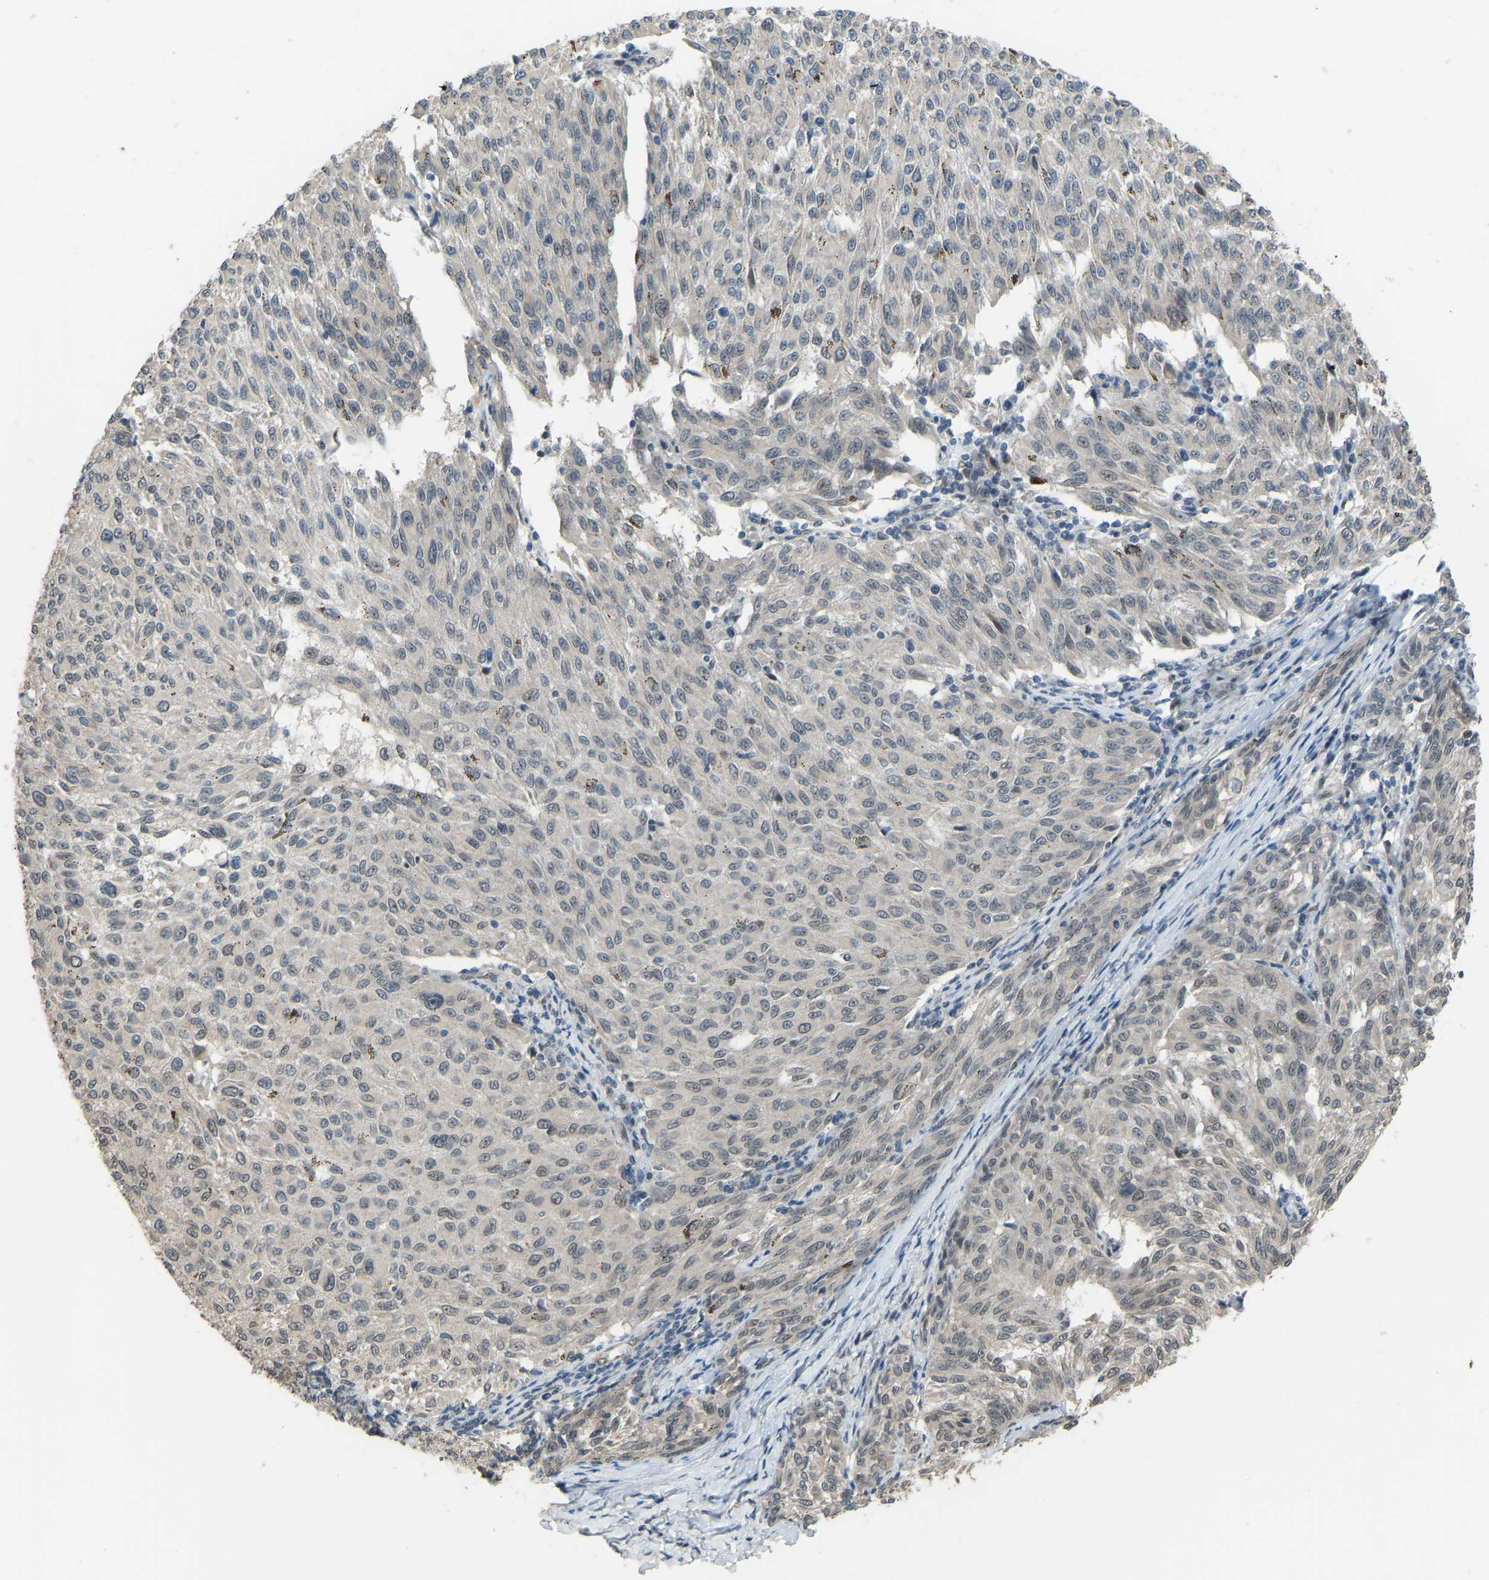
{"staining": {"intensity": "weak", "quantity": "<25%", "location": "nuclear"}, "tissue": "melanoma", "cell_type": "Tumor cells", "image_type": "cancer", "snomed": [{"axis": "morphology", "description": "Malignant melanoma, NOS"}, {"axis": "topography", "description": "Skin"}], "caption": "Immunohistochemistry micrograph of neoplastic tissue: human melanoma stained with DAB demonstrates no significant protein positivity in tumor cells.", "gene": "KPNA6", "patient": {"sex": "female", "age": 72}}